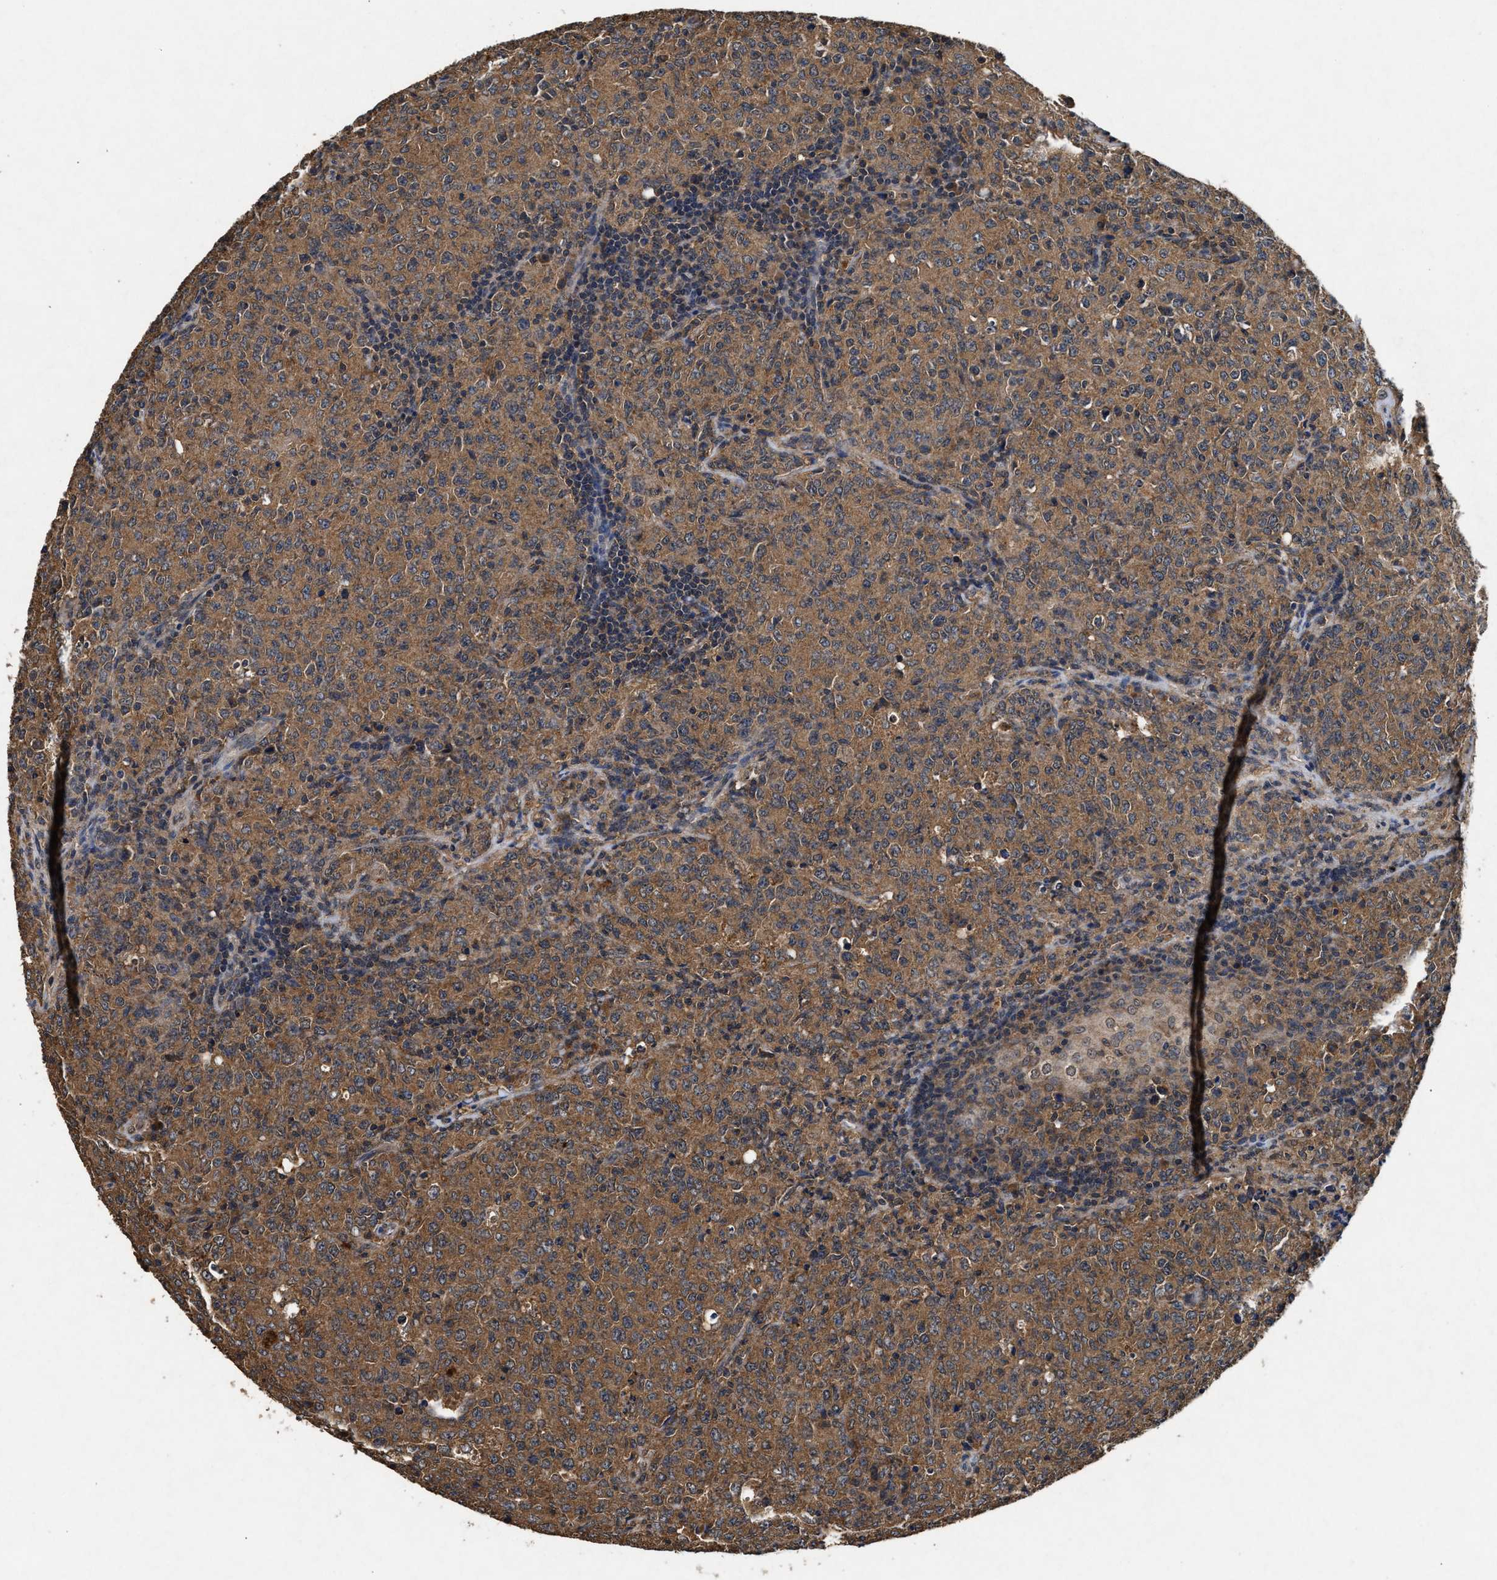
{"staining": {"intensity": "moderate", "quantity": ">75%", "location": "cytoplasmic/membranous"}, "tissue": "lymphoma", "cell_type": "Tumor cells", "image_type": "cancer", "snomed": [{"axis": "morphology", "description": "Malignant lymphoma, non-Hodgkin's type, High grade"}, {"axis": "topography", "description": "Tonsil"}], "caption": "DAB (3,3'-diaminobenzidine) immunohistochemical staining of human malignant lymphoma, non-Hodgkin's type (high-grade) exhibits moderate cytoplasmic/membranous protein staining in about >75% of tumor cells.", "gene": "PDAP1", "patient": {"sex": "female", "age": 36}}